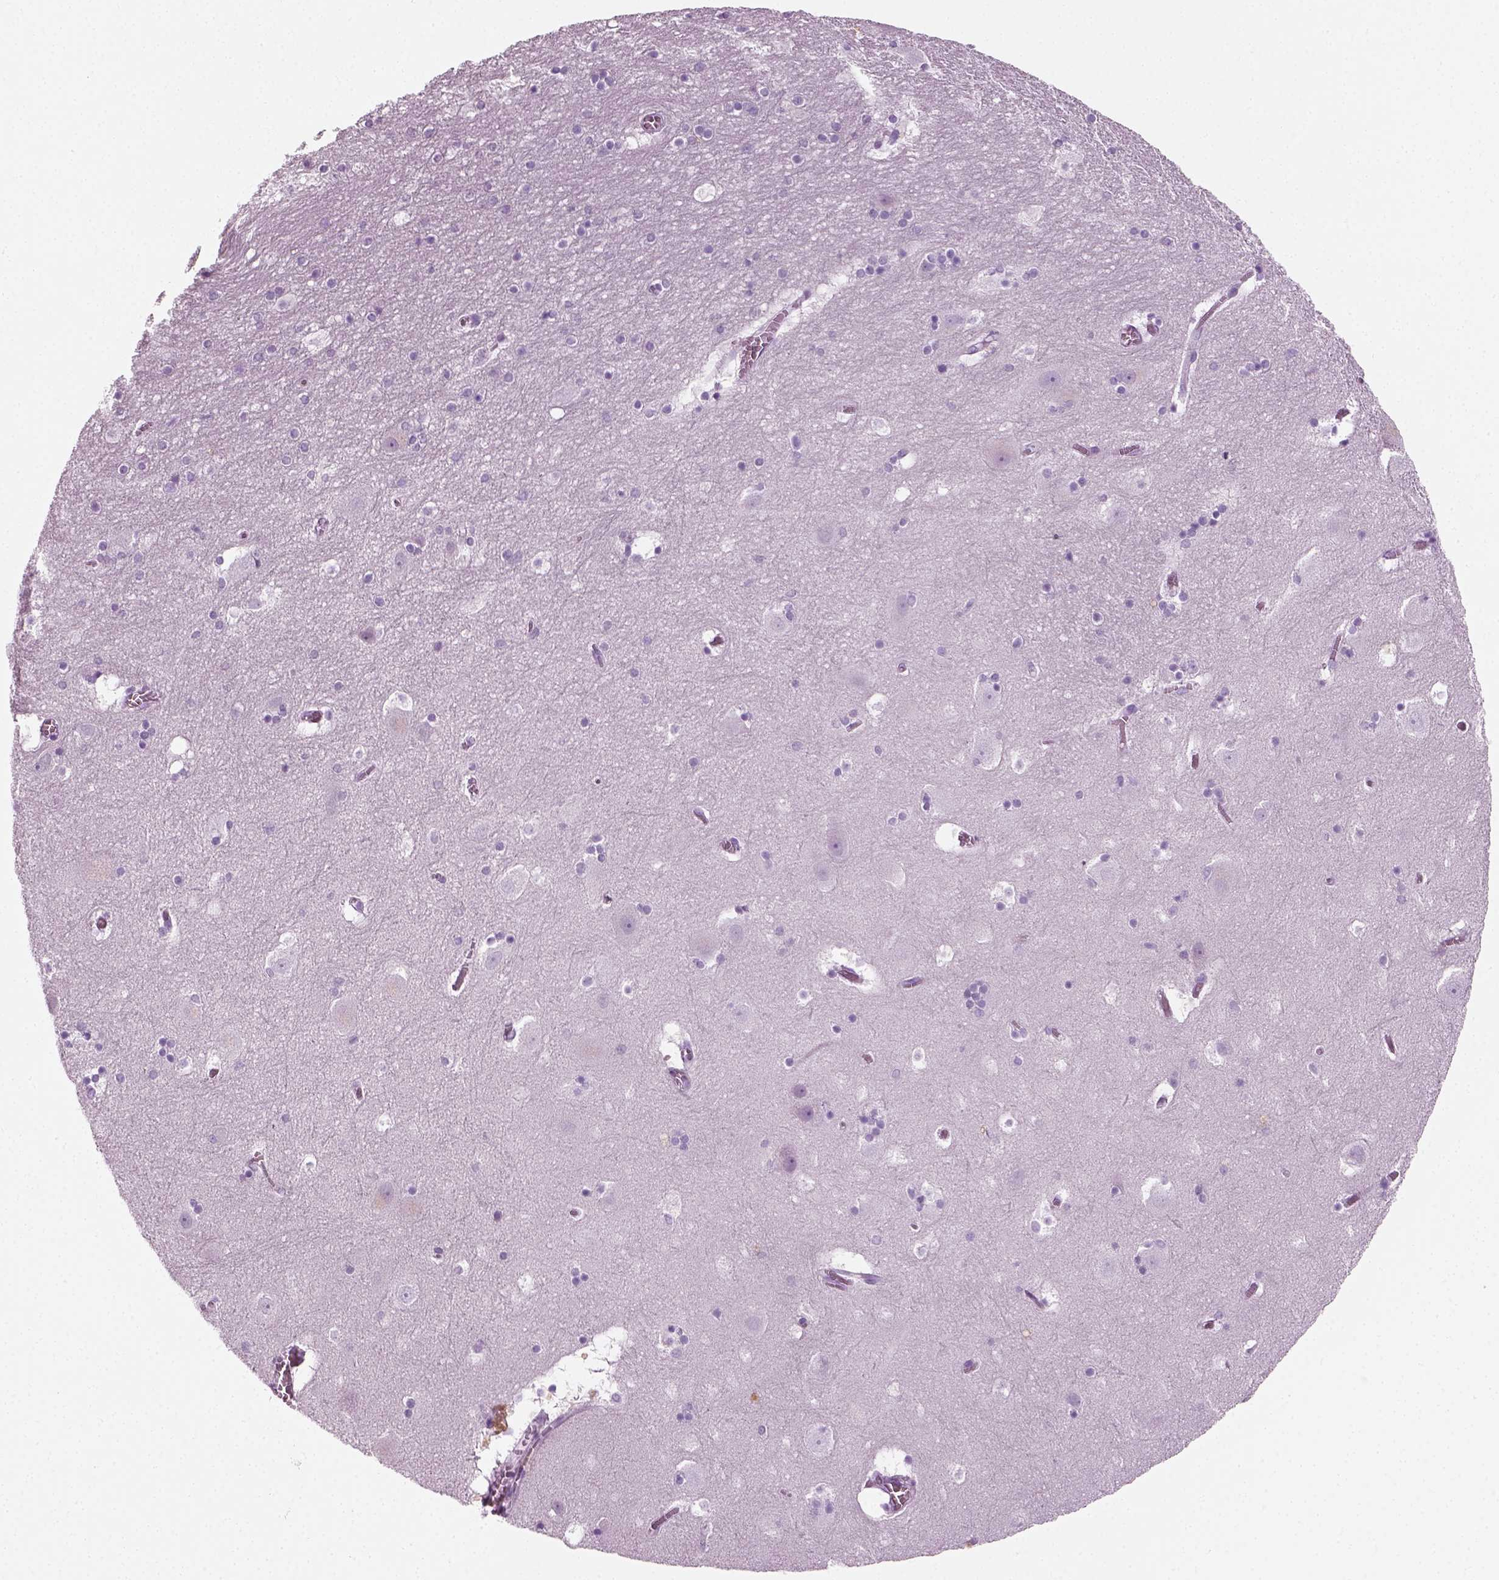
{"staining": {"intensity": "negative", "quantity": "none", "location": "none"}, "tissue": "hippocampus", "cell_type": "Glial cells", "image_type": "normal", "snomed": [{"axis": "morphology", "description": "Normal tissue, NOS"}, {"axis": "topography", "description": "Hippocampus"}], "caption": "A high-resolution micrograph shows IHC staining of benign hippocampus, which demonstrates no significant staining in glial cells. (Stains: DAB immunohistochemistry (IHC) with hematoxylin counter stain, Microscopy: brightfield microscopy at high magnification).", "gene": "SPATA31E1", "patient": {"sex": "male", "age": 45}}